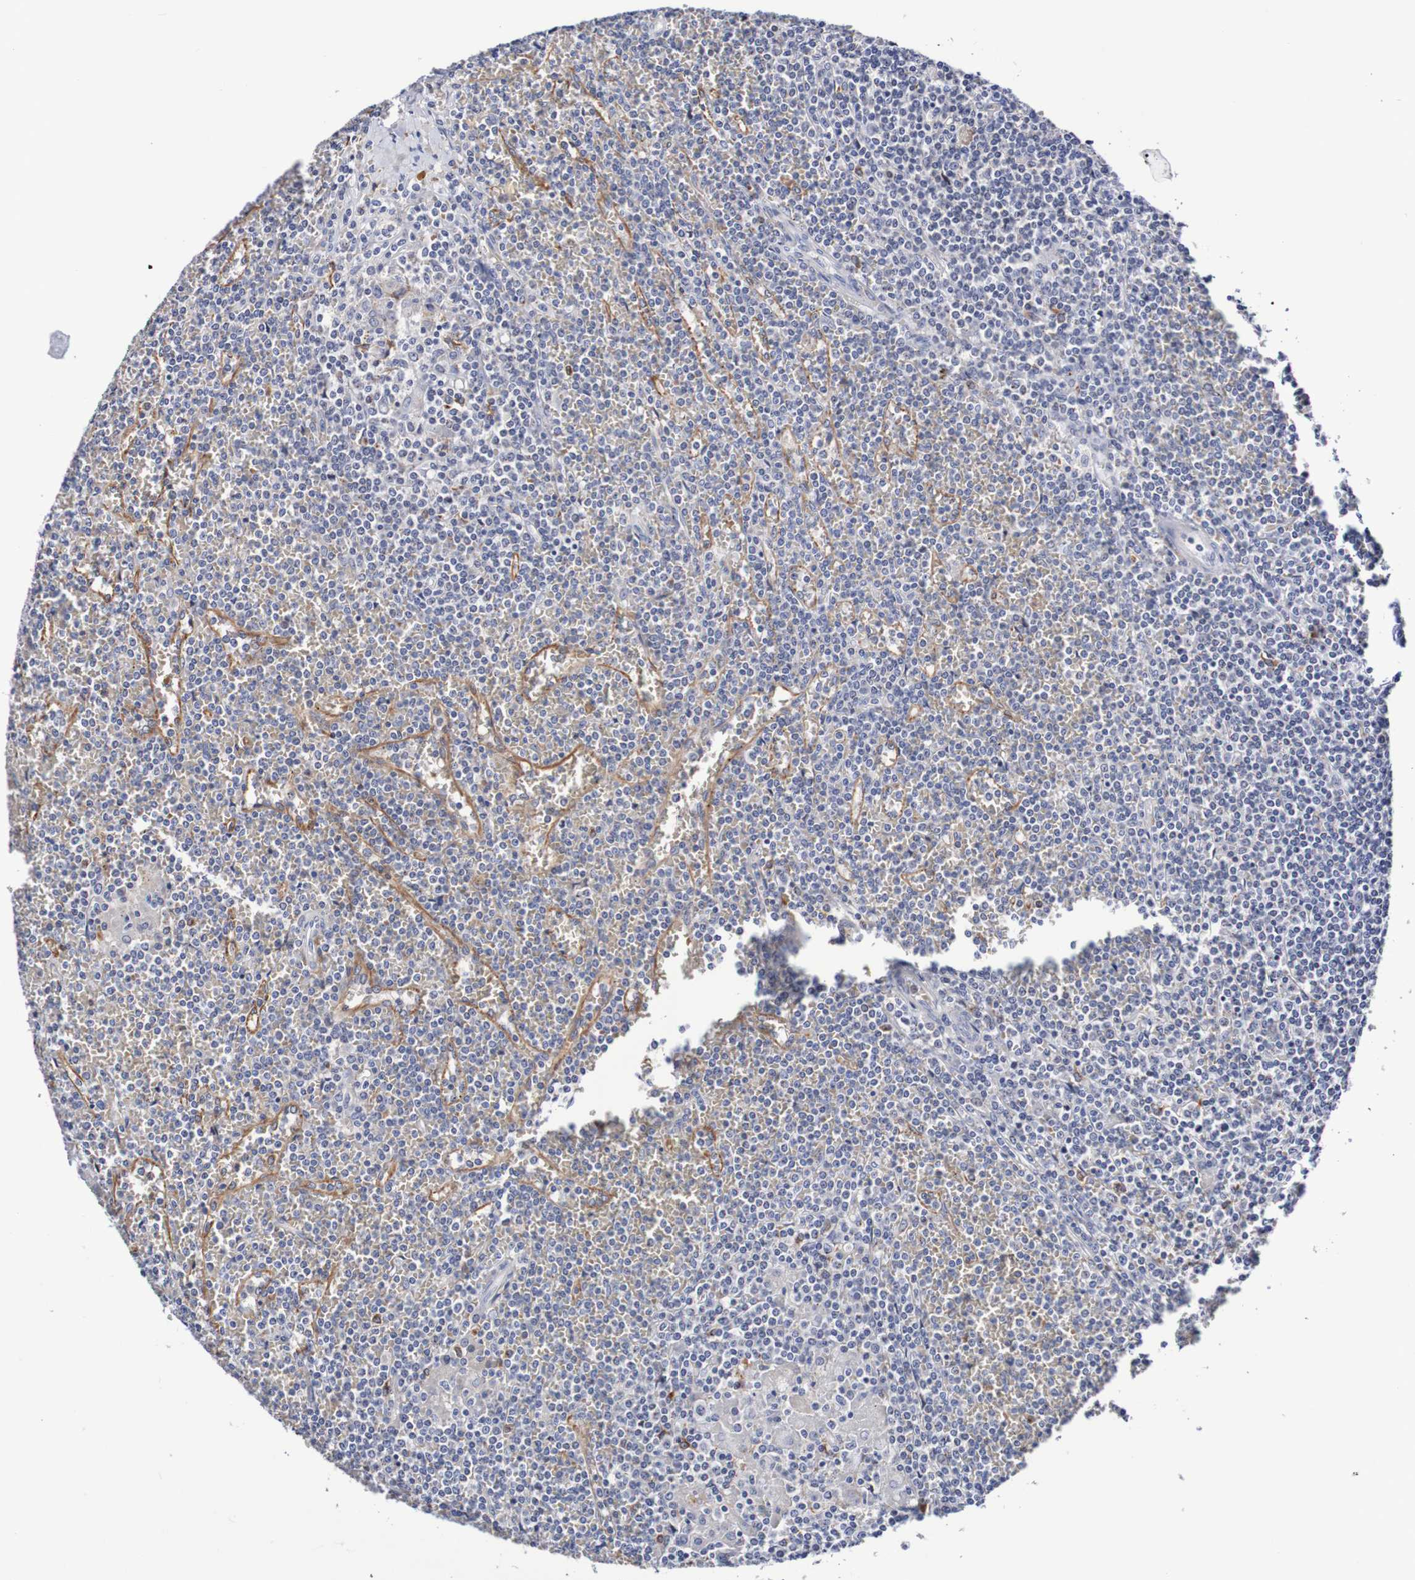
{"staining": {"intensity": "negative", "quantity": "none", "location": "none"}, "tissue": "lymphoma", "cell_type": "Tumor cells", "image_type": "cancer", "snomed": [{"axis": "morphology", "description": "Malignant lymphoma, non-Hodgkin's type, Low grade"}, {"axis": "topography", "description": "Spleen"}], "caption": "The IHC image has no significant positivity in tumor cells of lymphoma tissue.", "gene": "SEZ6", "patient": {"sex": "female", "age": 19}}